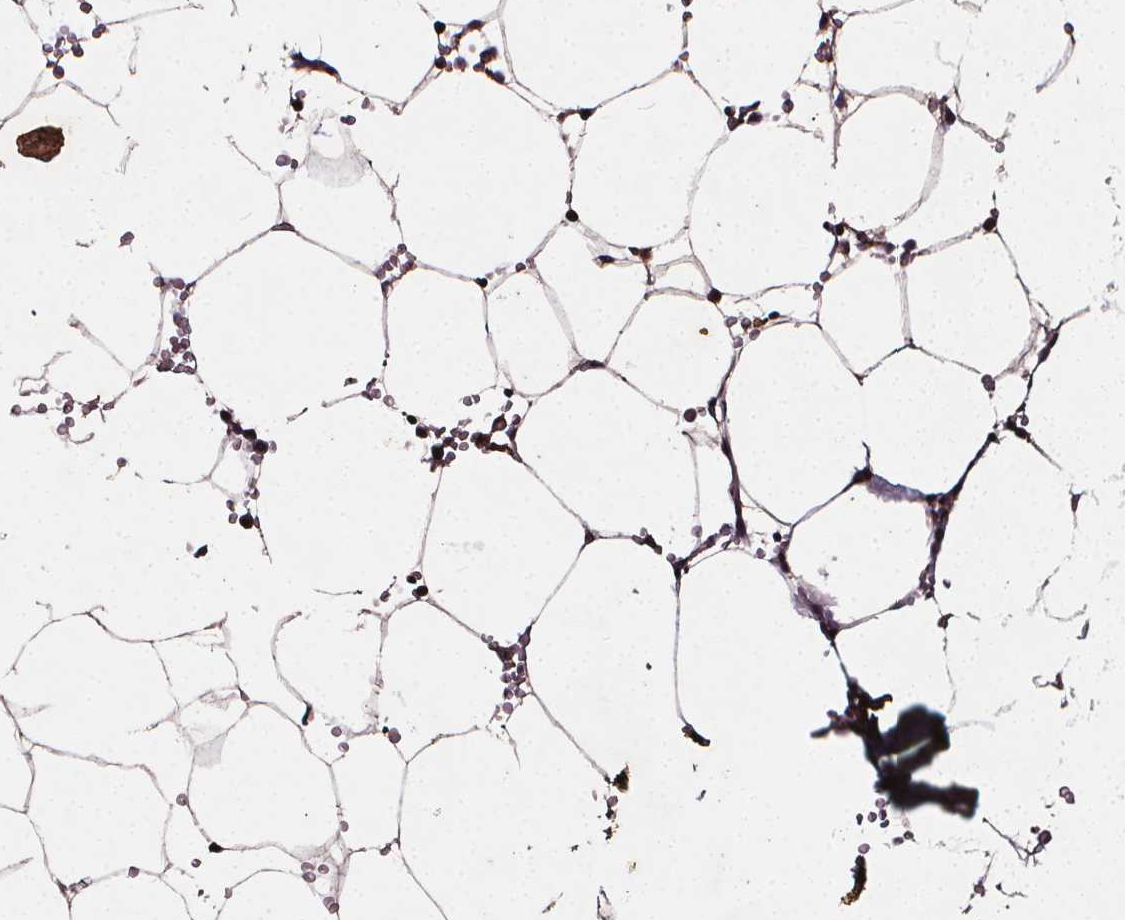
{"staining": {"intensity": "negative", "quantity": "none", "location": "none"}, "tissue": "bone marrow", "cell_type": "Hematopoietic cells", "image_type": "normal", "snomed": [{"axis": "morphology", "description": "Normal tissue, NOS"}, {"axis": "topography", "description": "Bone marrow"}], "caption": "Human bone marrow stained for a protein using IHC exhibits no expression in hematopoietic cells.", "gene": "SPAG8", "patient": {"sex": "female", "age": 52}}